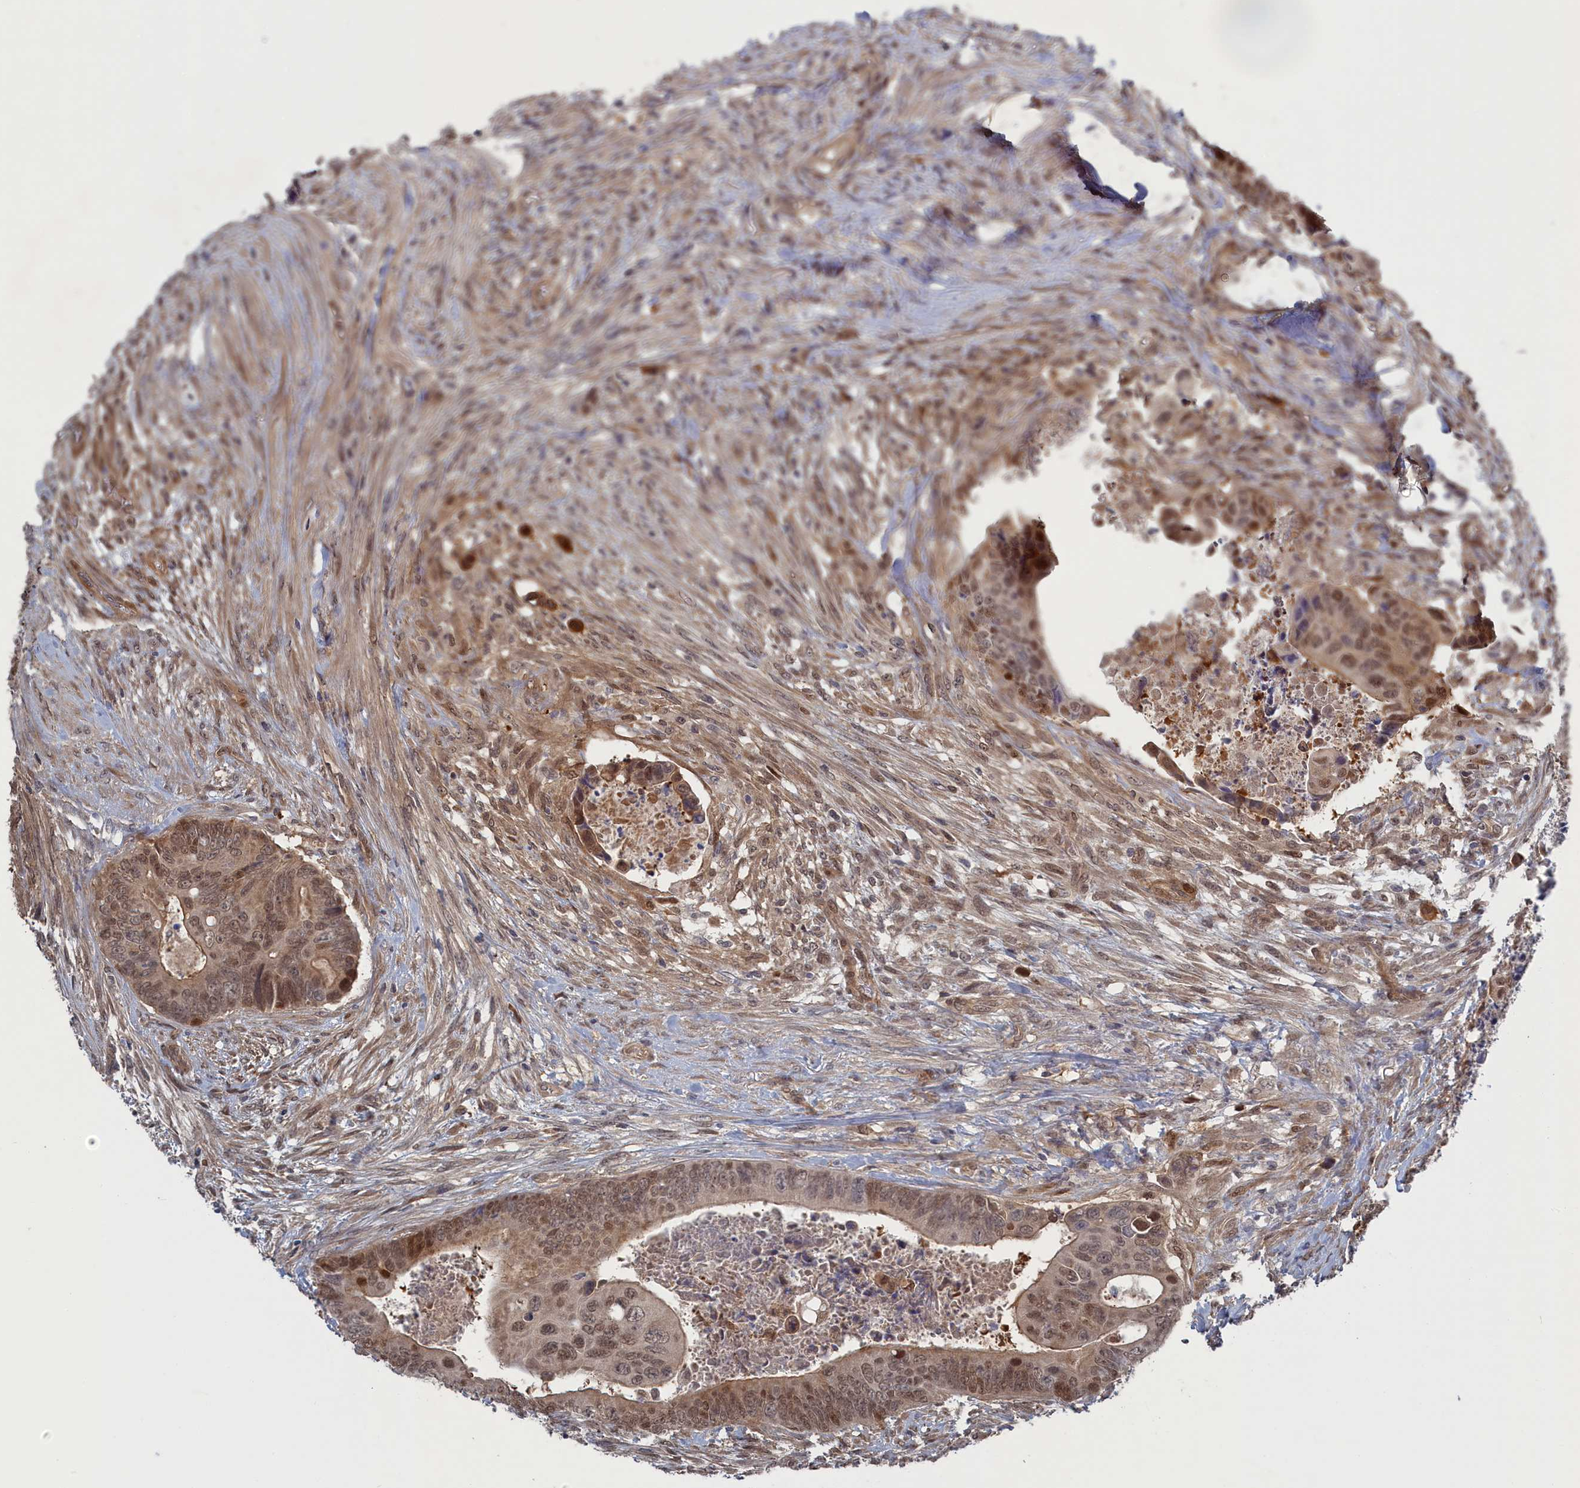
{"staining": {"intensity": "moderate", "quantity": "25%-75%", "location": "nuclear"}, "tissue": "colorectal cancer", "cell_type": "Tumor cells", "image_type": "cancer", "snomed": [{"axis": "morphology", "description": "Adenocarcinoma, NOS"}, {"axis": "topography", "description": "Rectum"}], "caption": "Immunohistochemistry (IHC) staining of adenocarcinoma (colorectal), which exhibits medium levels of moderate nuclear expression in approximately 25%-75% of tumor cells indicating moderate nuclear protein staining. The staining was performed using DAB (3,3'-diaminobenzidine) (brown) for protein detection and nuclei were counterstained in hematoxylin (blue).", "gene": "IRGQ", "patient": {"sex": "female", "age": 78}}